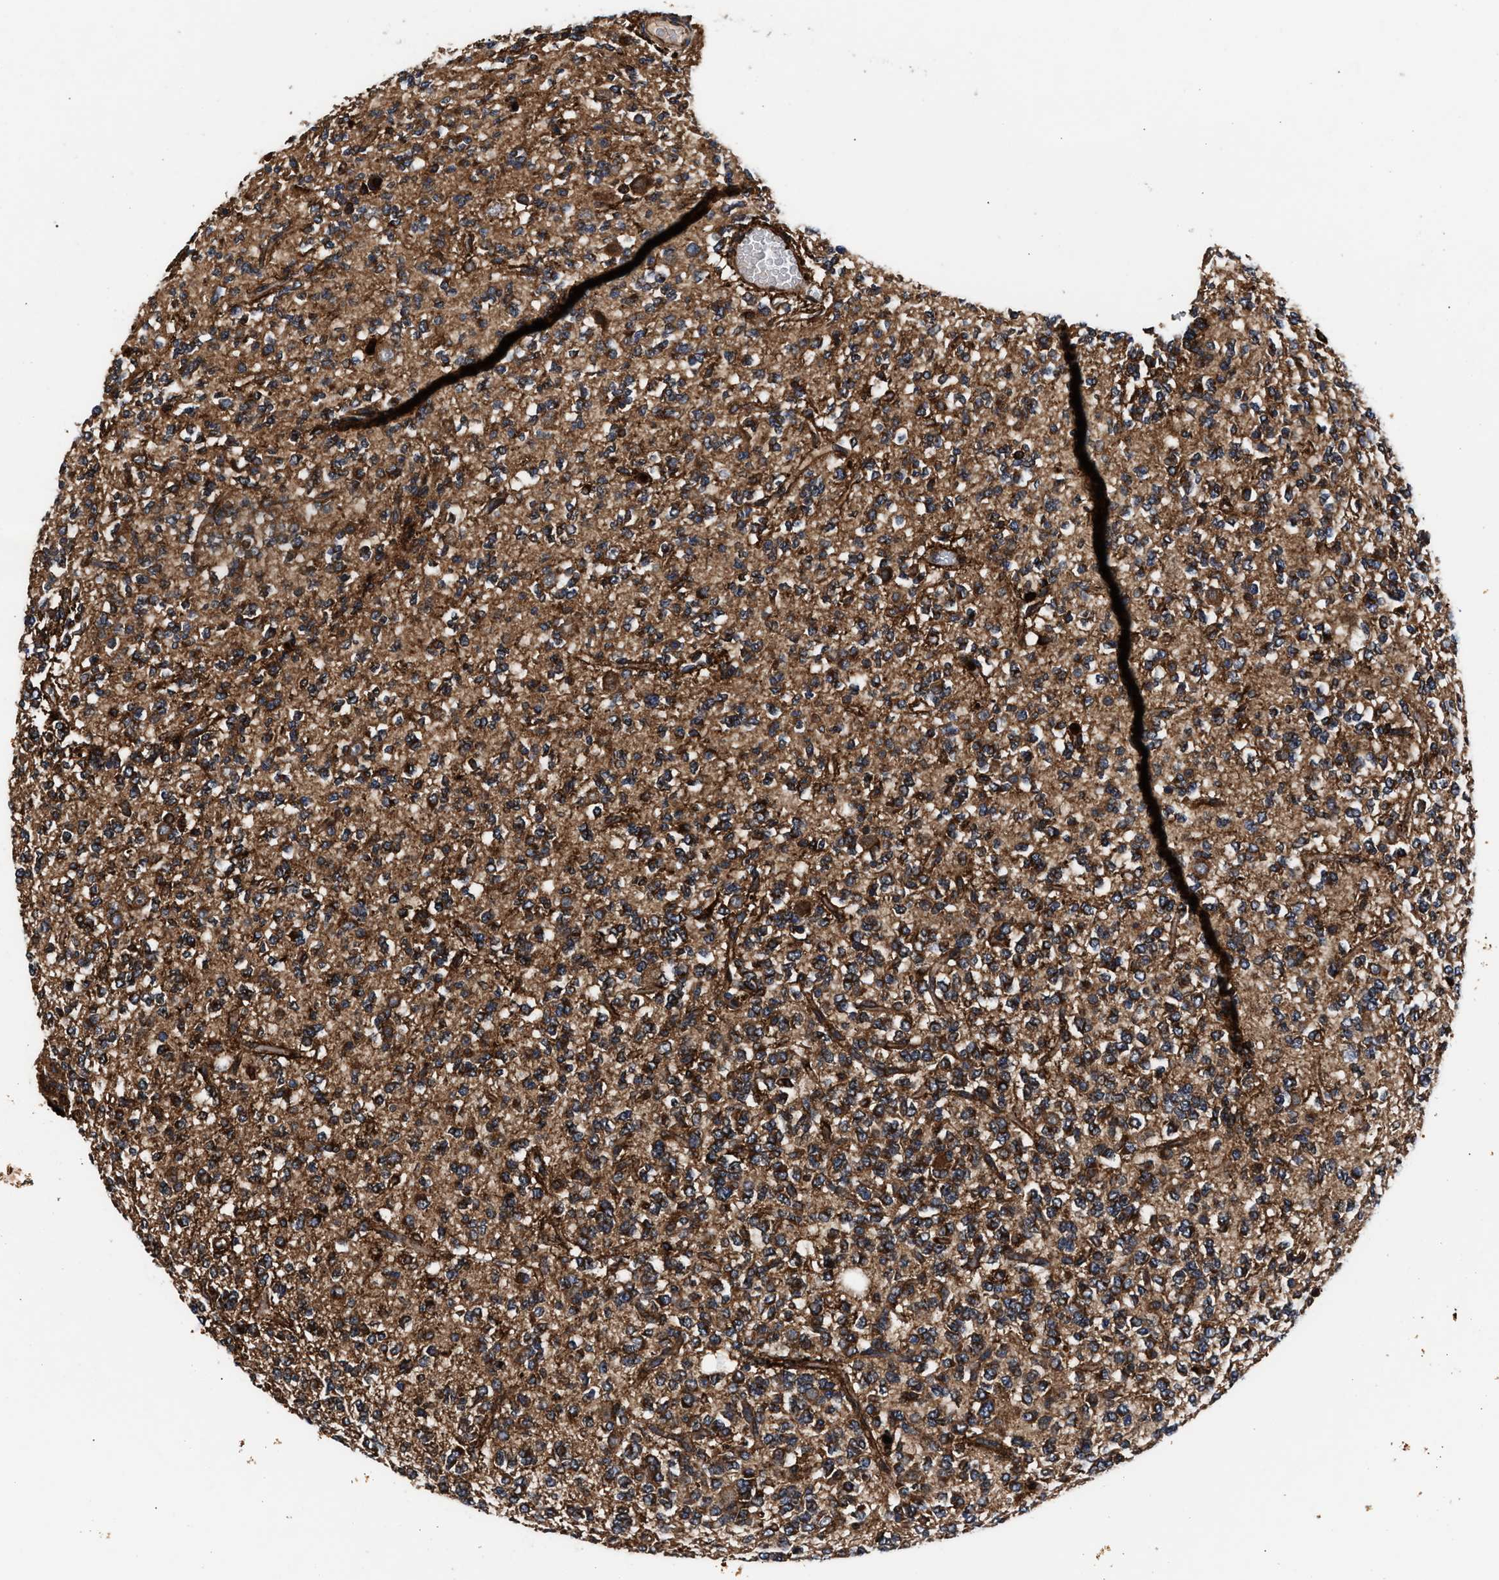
{"staining": {"intensity": "strong", "quantity": ">75%", "location": "cytoplasmic/membranous"}, "tissue": "glioma", "cell_type": "Tumor cells", "image_type": "cancer", "snomed": [{"axis": "morphology", "description": "Glioma, malignant, Low grade"}, {"axis": "topography", "description": "Brain"}], "caption": "Human malignant low-grade glioma stained for a protein (brown) reveals strong cytoplasmic/membranous positive staining in about >75% of tumor cells.", "gene": "KYAT1", "patient": {"sex": "male", "age": 38}}